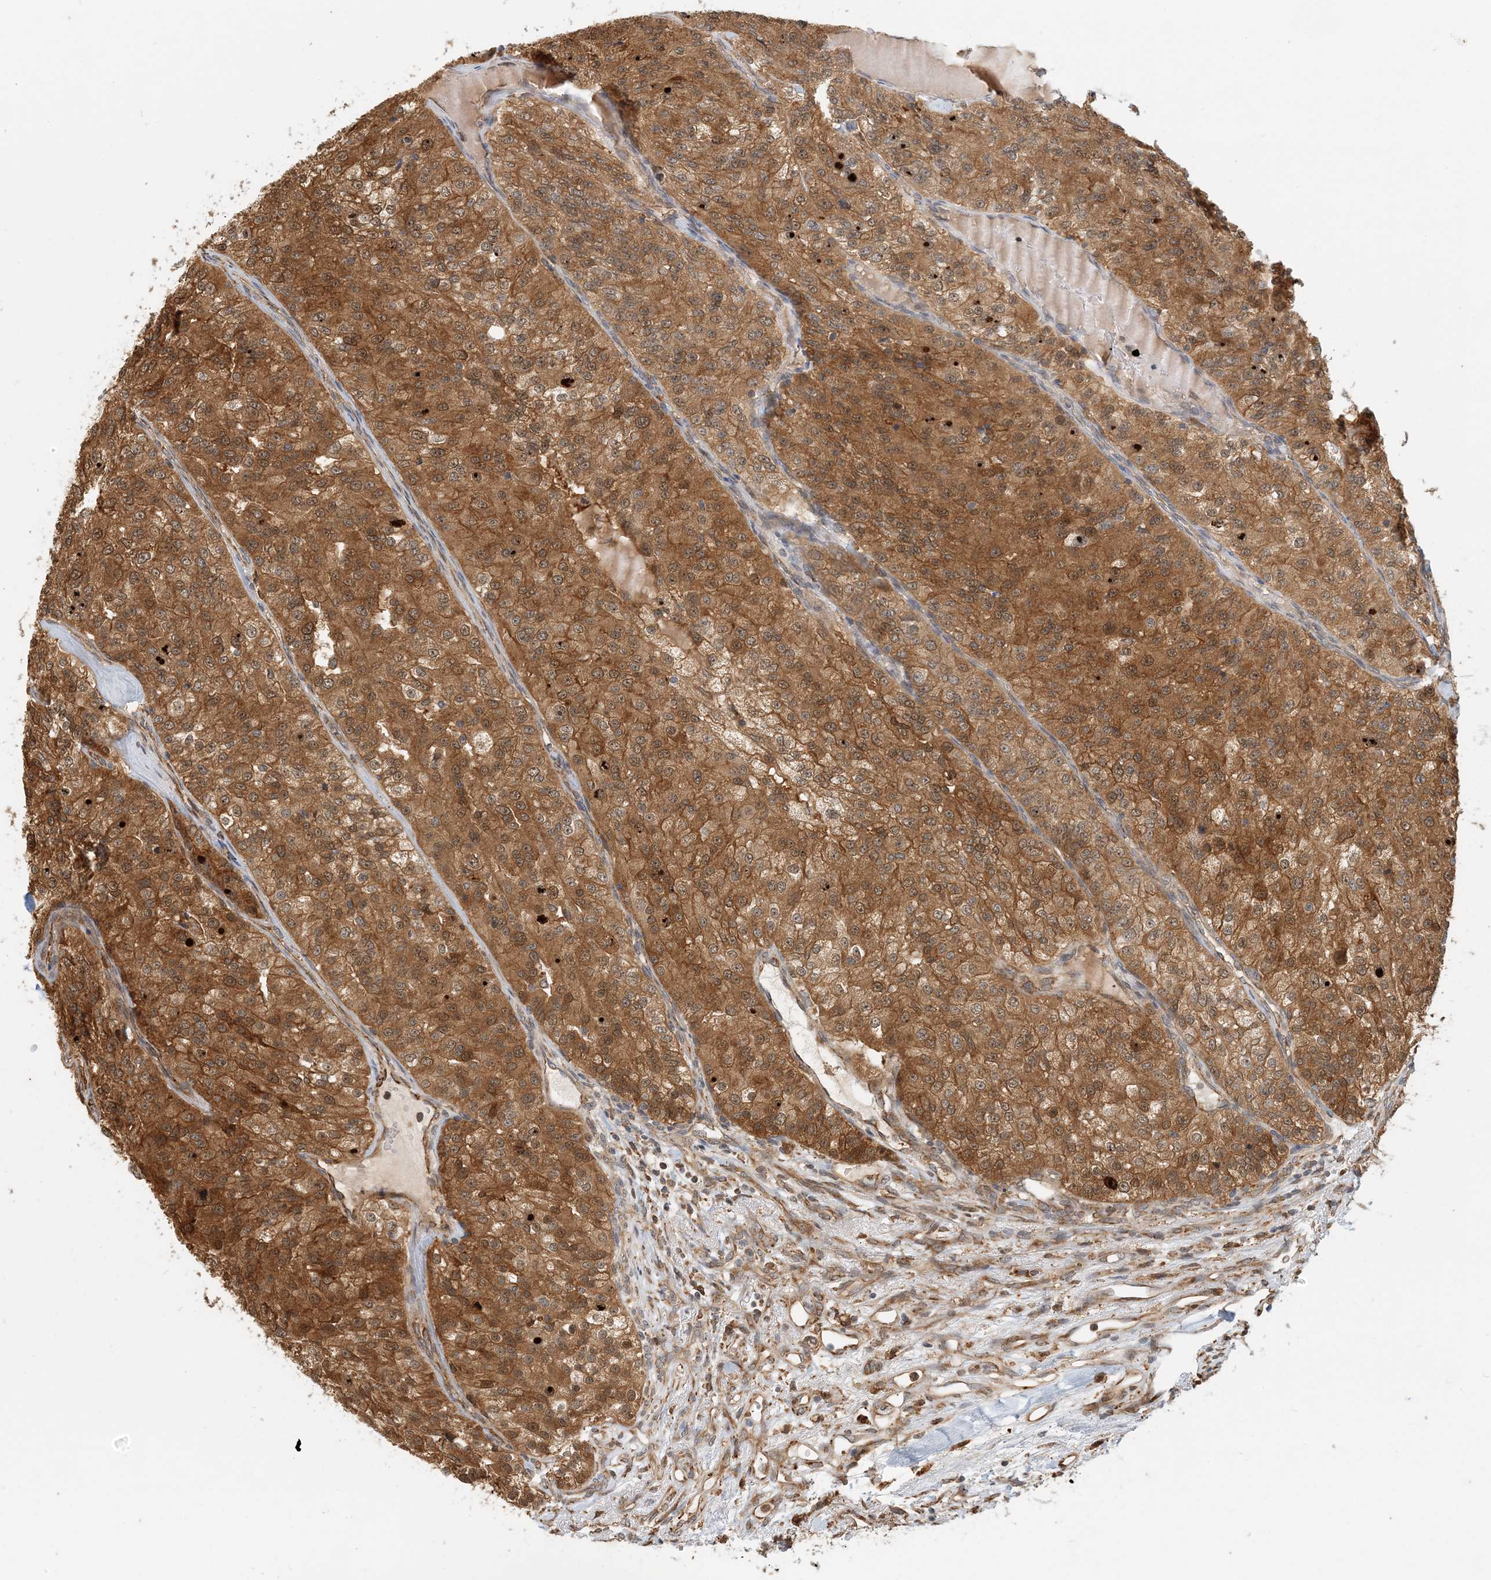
{"staining": {"intensity": "strong", "quantity": ">75%", "location": "cytoplasmic/membranous"}, "tissue": "renal cancer", "cell_type": "Tumor cells", "image_type": "cancer", "snomed": [{"axis": "morphology", "description": "Adenocarcinoma, NOS"}, {"axis": "topography", "description": "Kidney"}], "caption": "Adenocarcinoma (renal) was stained to show a protein in brown. There is high levels of strong cytoplasmic/membranous positivity in about >75% of tumor cells.", "gene": "HNMT", "patient": {"sex": "female", "age": 63}}